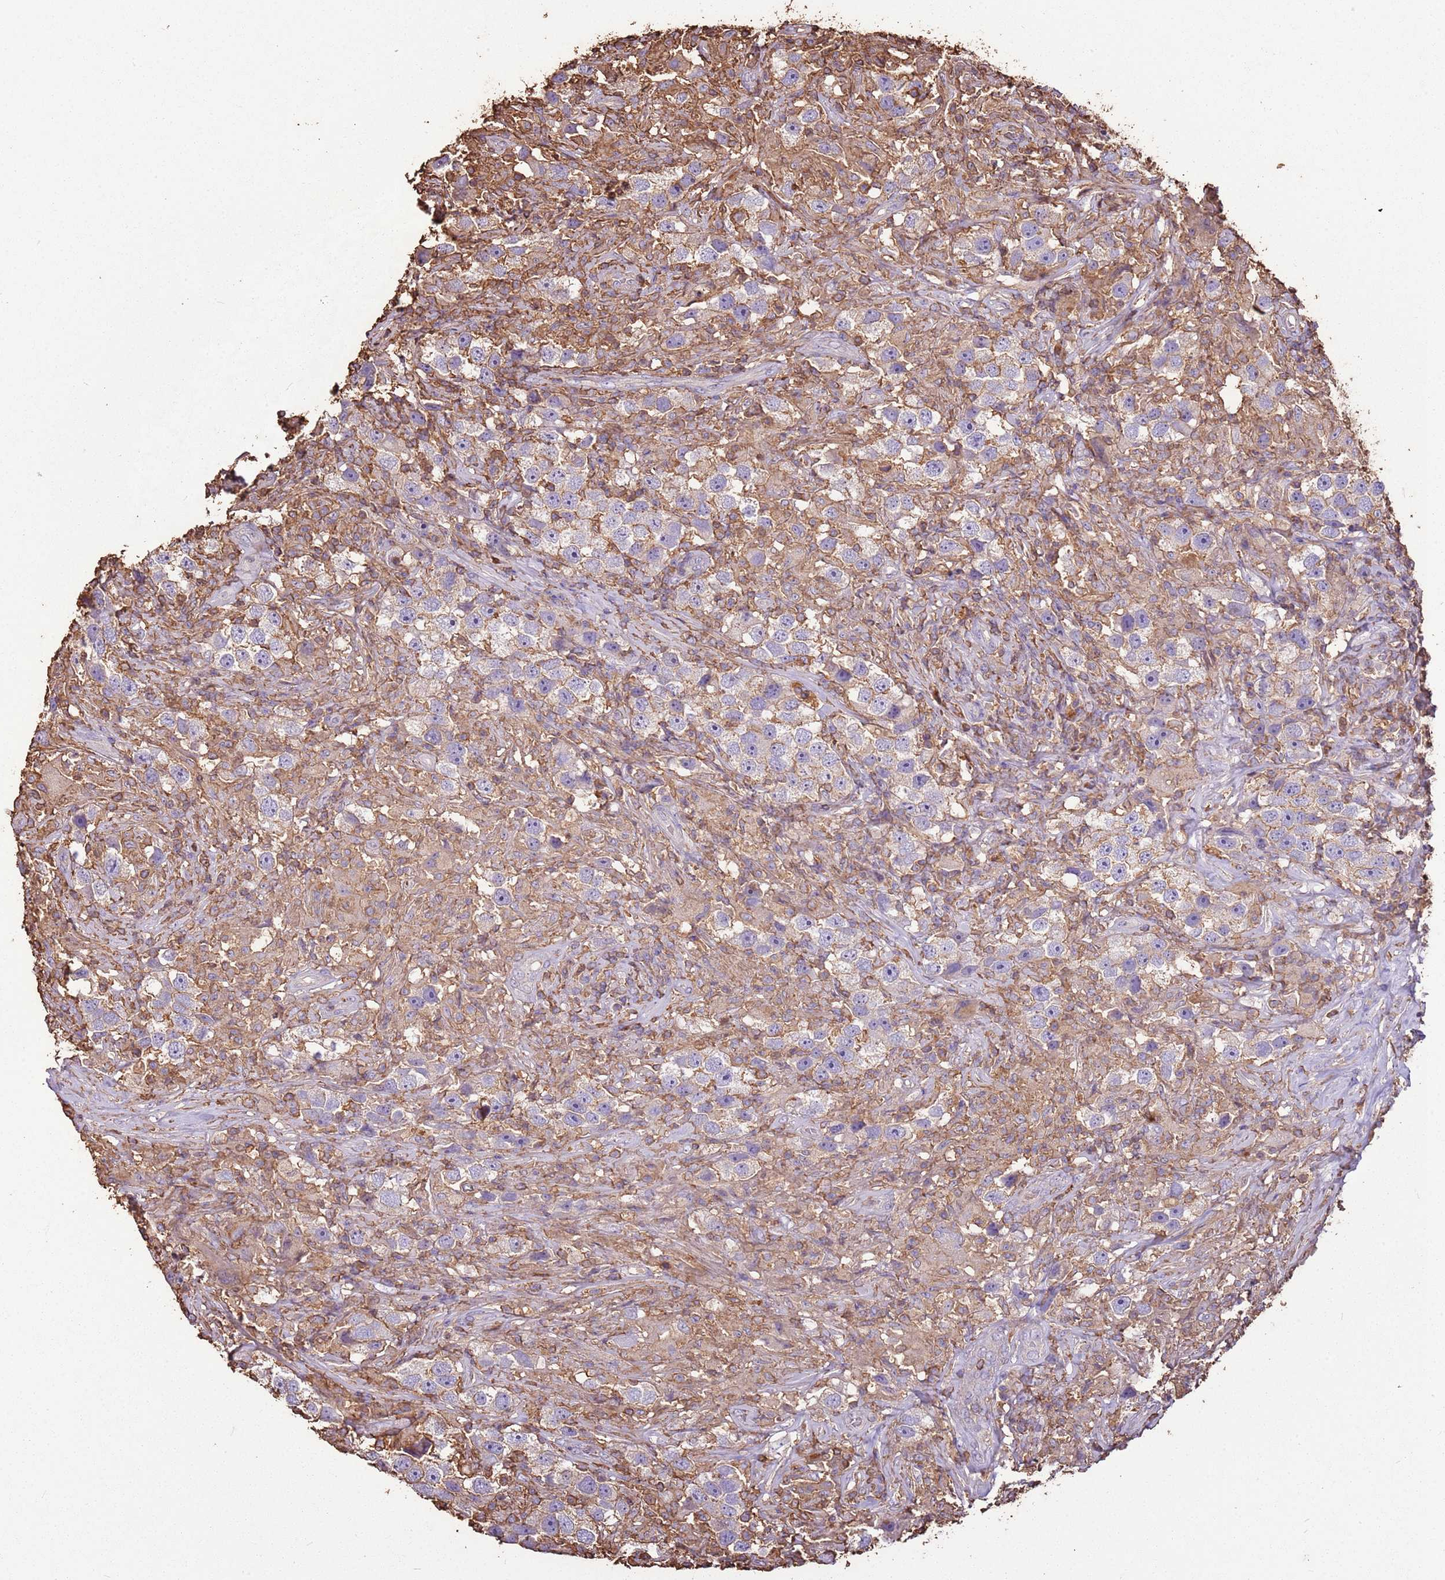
{"staining": {"intensity": "weak", "quantity": "25%-75%", "location": "cytoplasmic/membranous"}, "tissue": "testis cancer", "cell_type": "Tumor cells", "image_type": "cancer", "snomed": [{"axis": "morphology", "description": "Seminoma, NOS"}, {"axis": "topography", "description": "Testis"}], "caption": "Seminoma (testis) stained with immunohistochemistry demonstrates weak cytoplasmic/membranous staining in about 25%-75% of tumor cells.", "gene": "ARL10", "patient": {"sex": "male", "age": 49}}